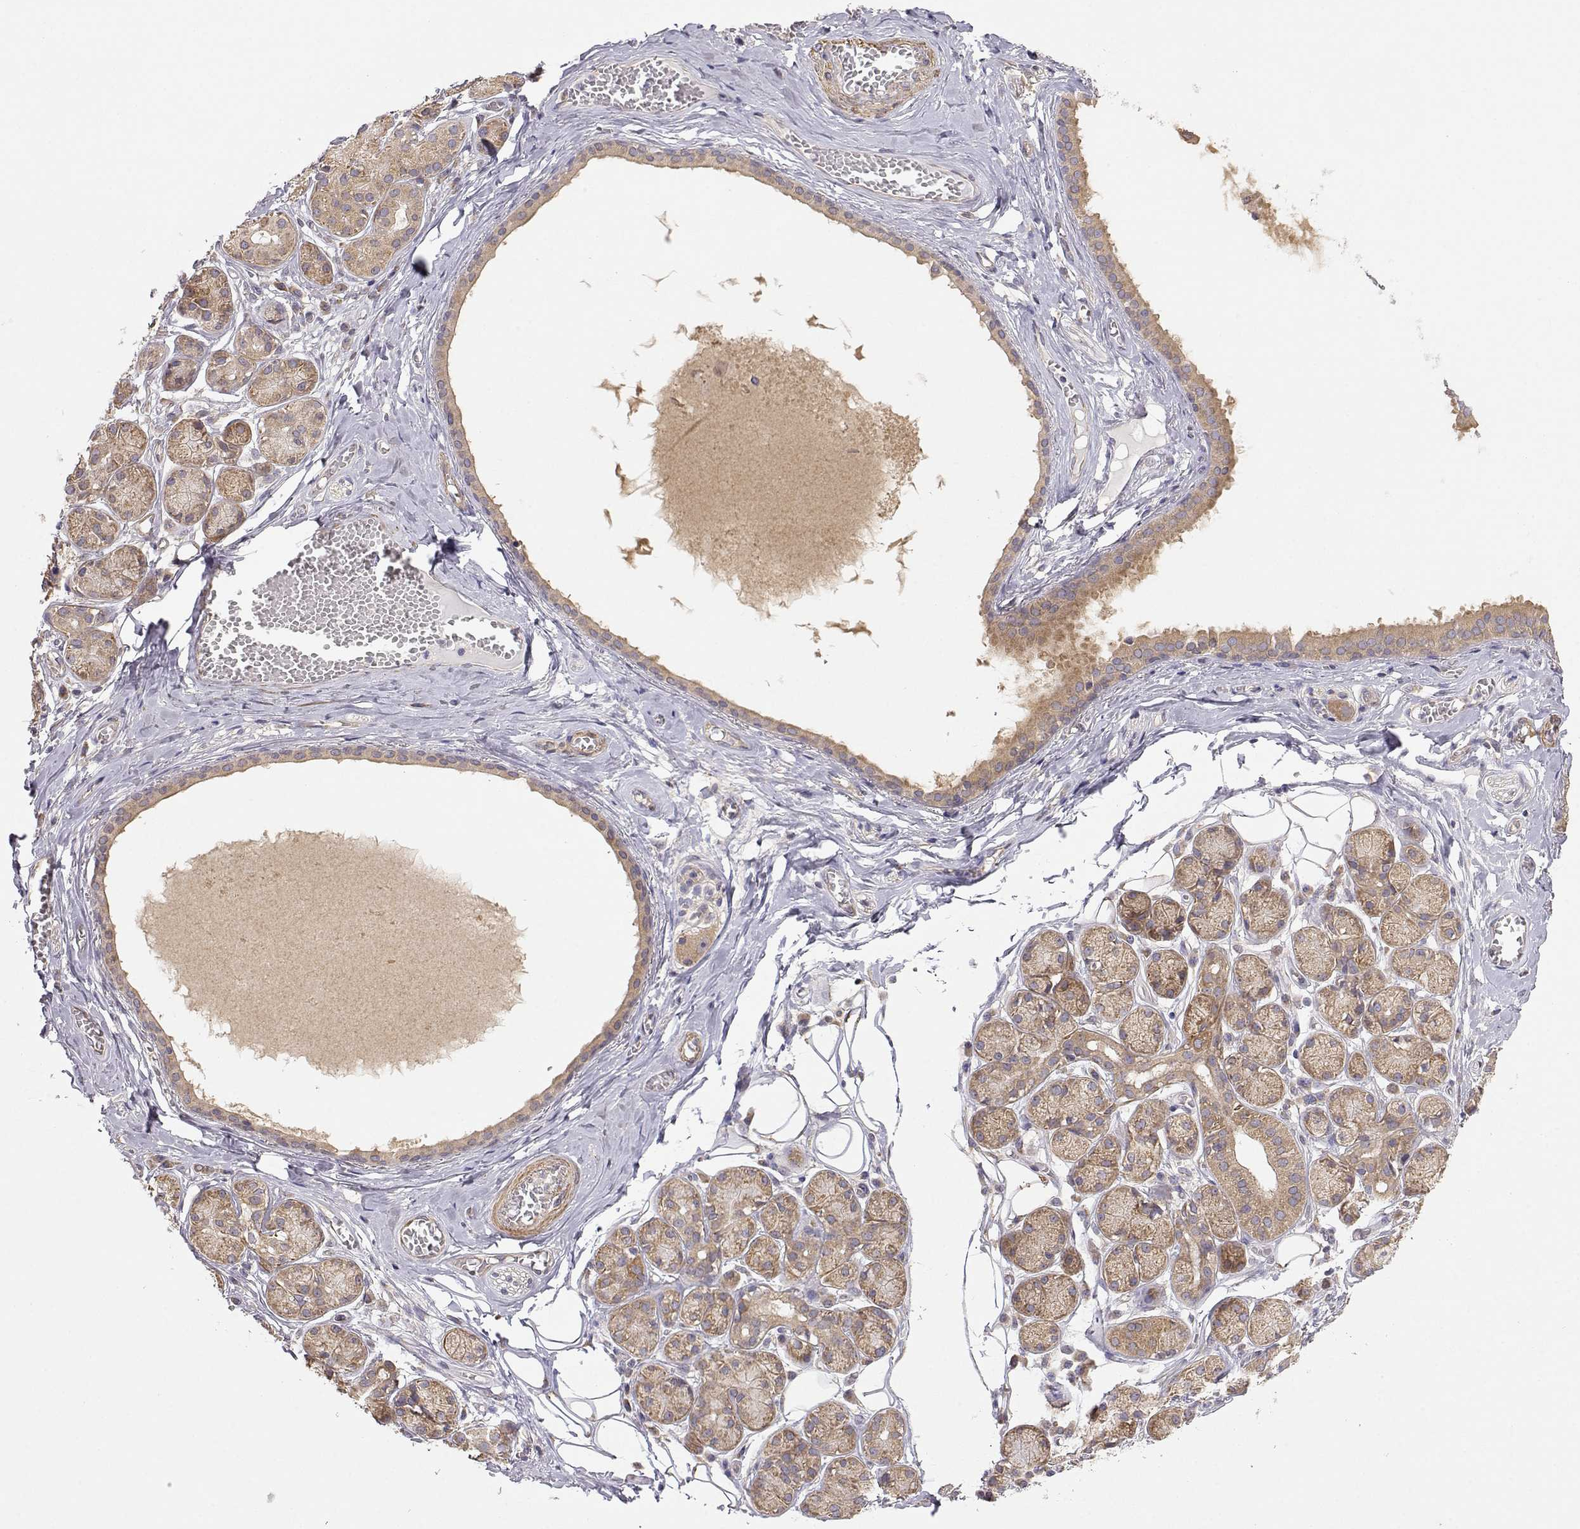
{"staining": {"intensity": "moderate", "quantity": ">75%", "location": "cytoplasmic/membranous"}, "tissue": "salivary gland", "cell_type": "Glandular cells", "image_type": "normal", "snomed": [{"axis": "morphology", "description": "Normal tissue, NOS"}, {"axis": "topography", "description": "Salivary gland"}, {"axis": "topography", "description": "Peripheral nerve tissue"}], "caption": "The photomicrograph reveals immunohistochemical staining of unremarkable salivary gland. There is moderate cytoplasmic/membranous positivity is appreciated in approximately >75% of glandular cells.", "gene": "PAIP1", "patient": {"sex": "male", "age": 71}}